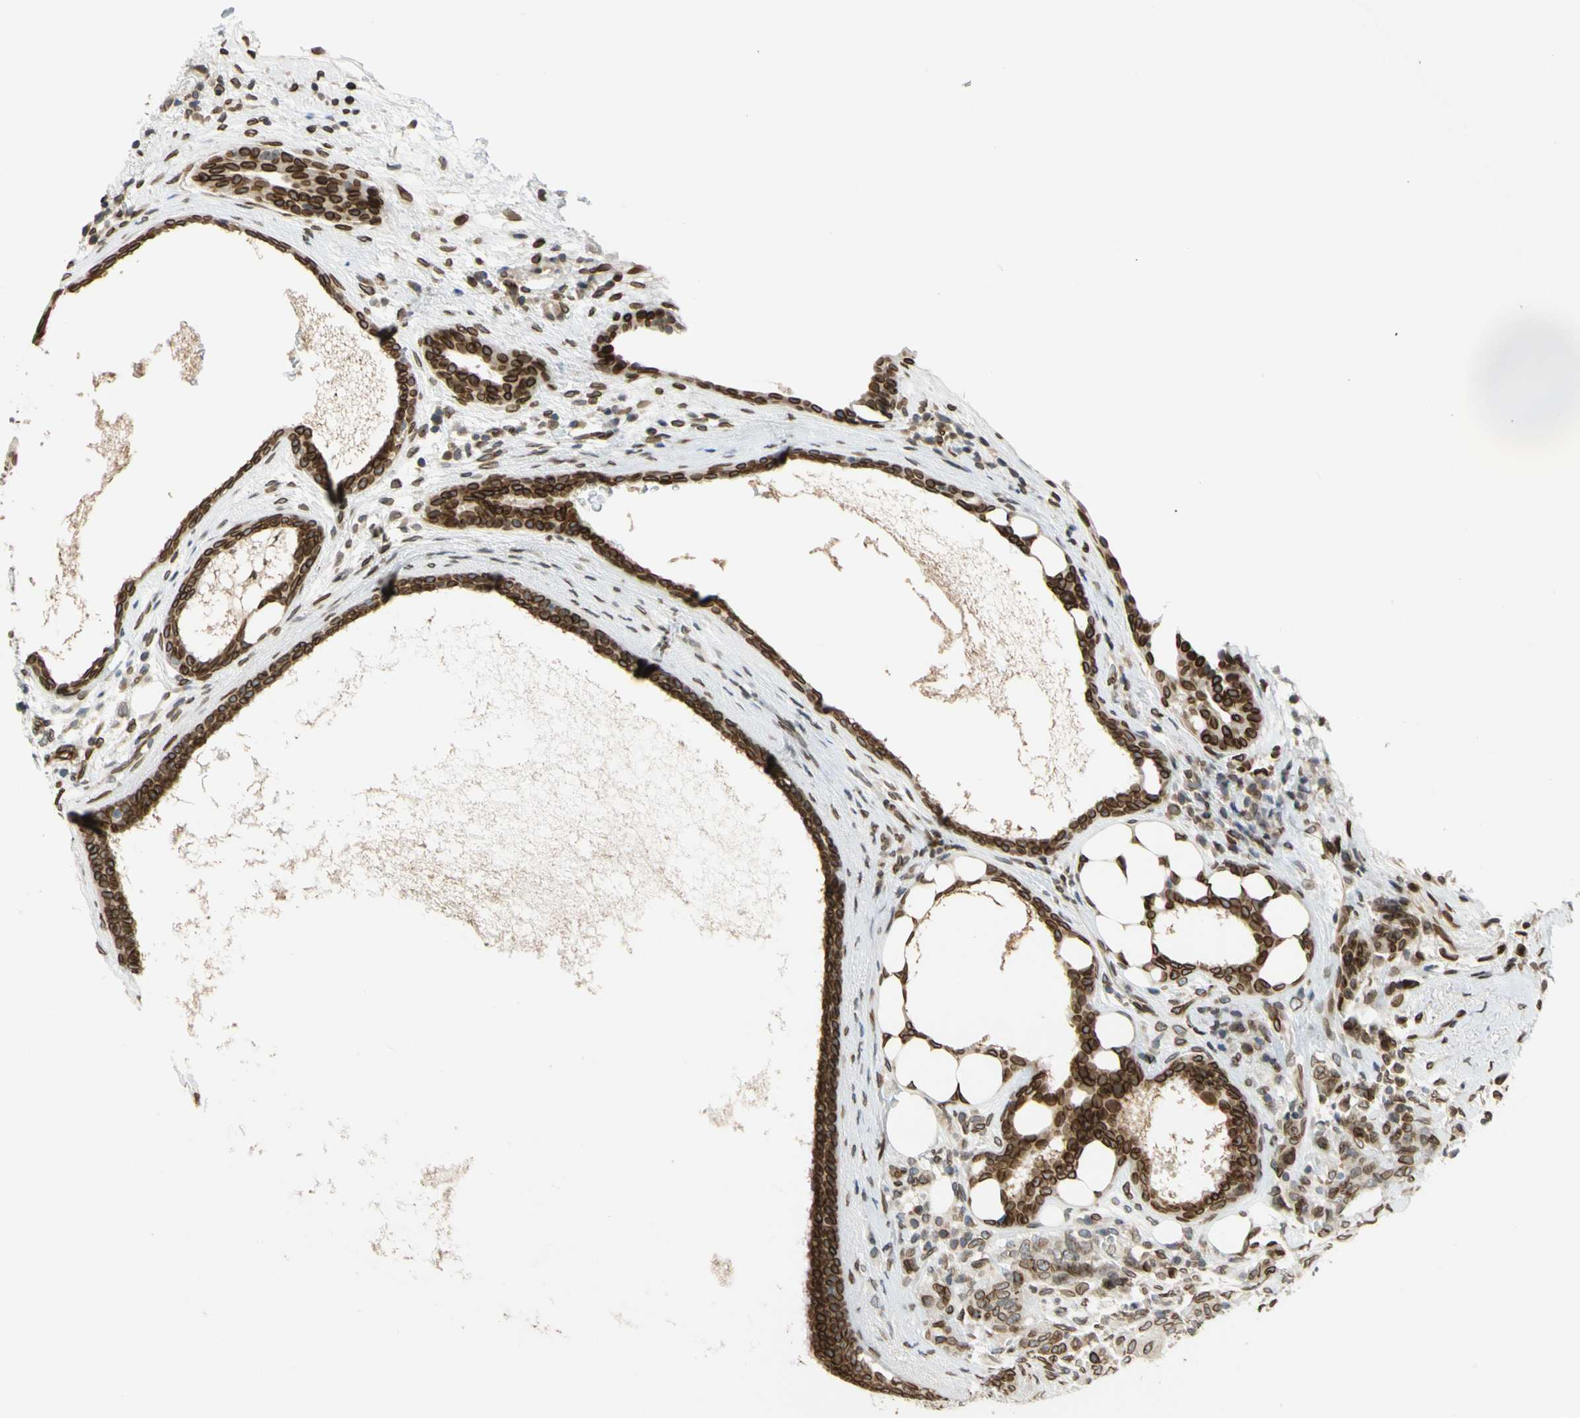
{"staining": {"intensity": "strong", "quantity": ">75%", "location": "cytoplasmic/membranous,nuclear"}, "tissue": "breast cancer", "cell_type": "Tumor cells", "image_type": "cancer", "snomed": [{"axis": "morphology", "description": "Duct carcinoma"}, {"axis": "topography", "description": "Breast"}], "caption": "Strong cytoplasmic/membranous and nuclear protein expression is present in approximately >75% of tumor cells in infiltrating ductal carcinoma (breast).", "gene": "SUN1", "patient": {"sex": "female", "age": 40}}